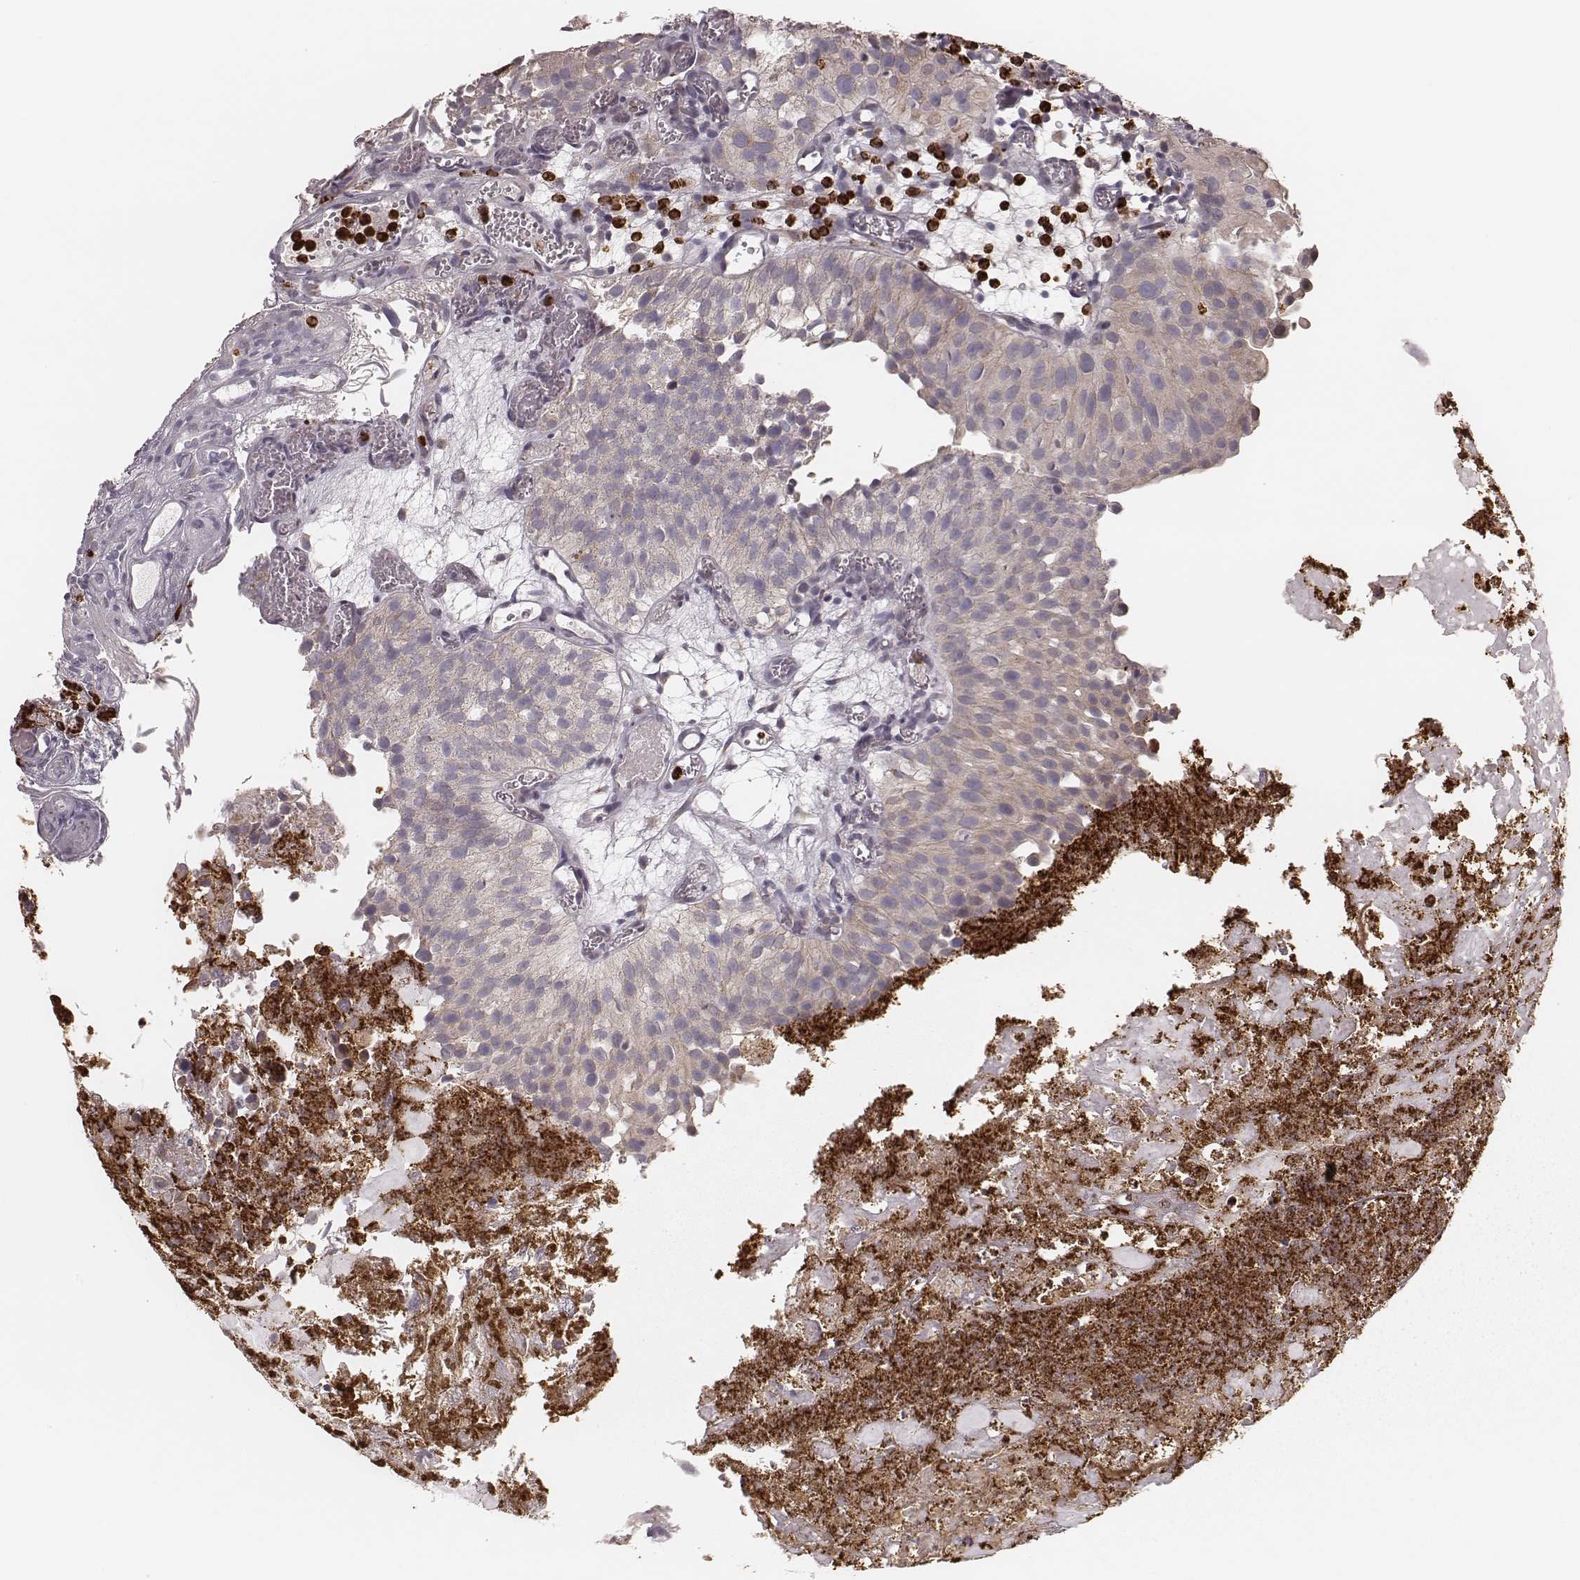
{"staining": {"intensity": "weak", "quantity": "<25%", "location": "cytoplasmic/membranous"}, "tissue": "urothelial cancer", "cell_type": "Tumor cells", "image_type": "cancer", "snomed": [{"axis": "morphology", "description": "Urothelial carcinoma, Low grade"}, {"axis": "topography", "description": "Urinary bladder"}], "caption": "Micrograph shows no protein expression in tumor cells of urothelial carcinoma (low-grade) tissue.", "gene": "ABCA7", "patient": {"sex": "female", "age": 87}}